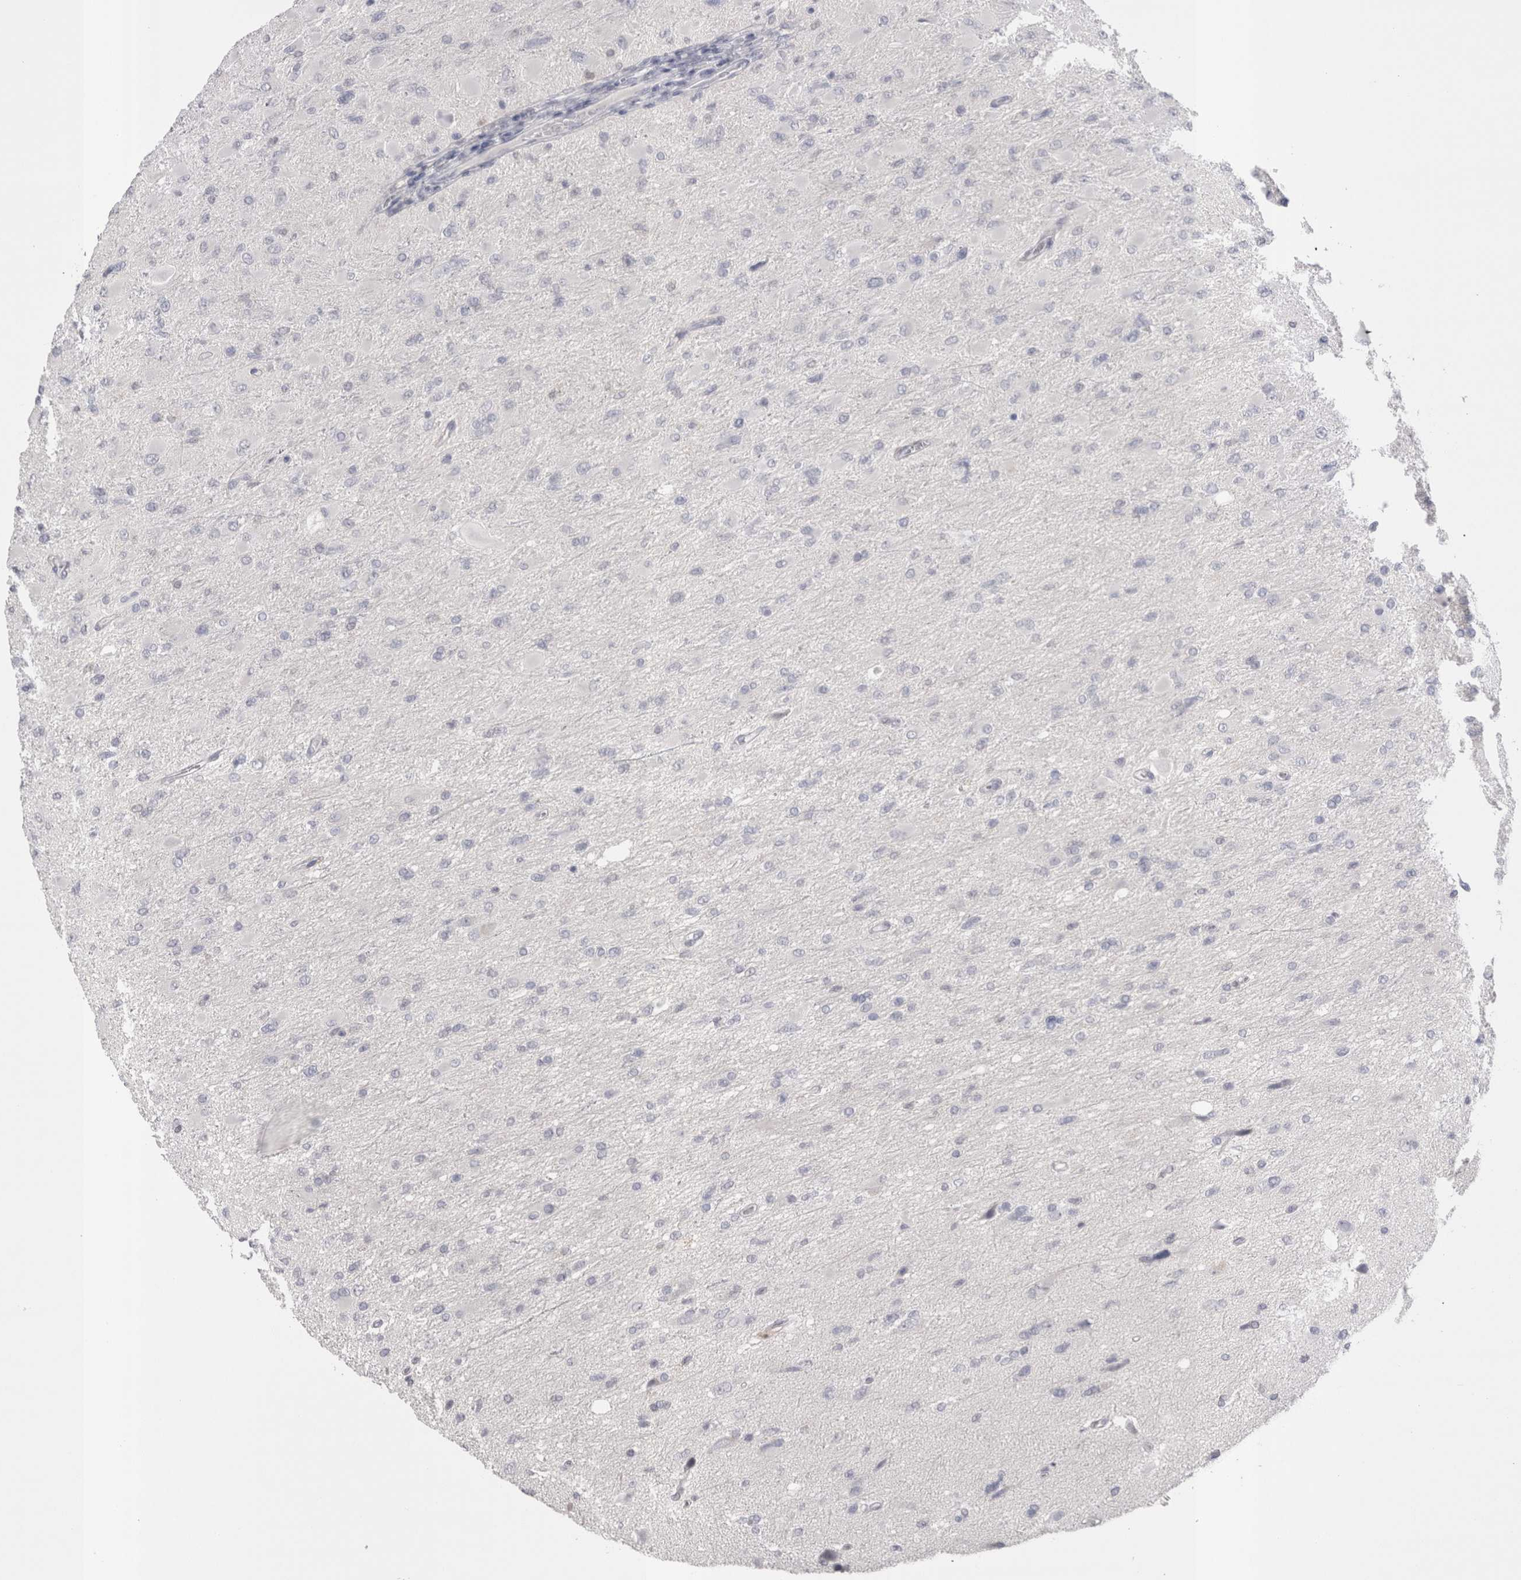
{"staining": {"intensity": "negative", "quantity": "none", "location": "none"}, "tissue": "glioma", "cell_type": "Tumor cells", "image_type": "cancer", "snomed": [{"axis": "morphology", "description": "Glioma, malignant, High grade"}, {"axis": "topography", "description": "Cerebral cortex"}], "caption": "Tumor cells show no significant expression in glioma. The staining was performed using DAB (3,3'-diaminobenzidine) to visualize the protein expression in brown, while the nuclei were stained in blue with hematoxylin (Magnification: 20x).", "gene": "SUCNR1", "patient": {"sex": "female", "age": 36}}